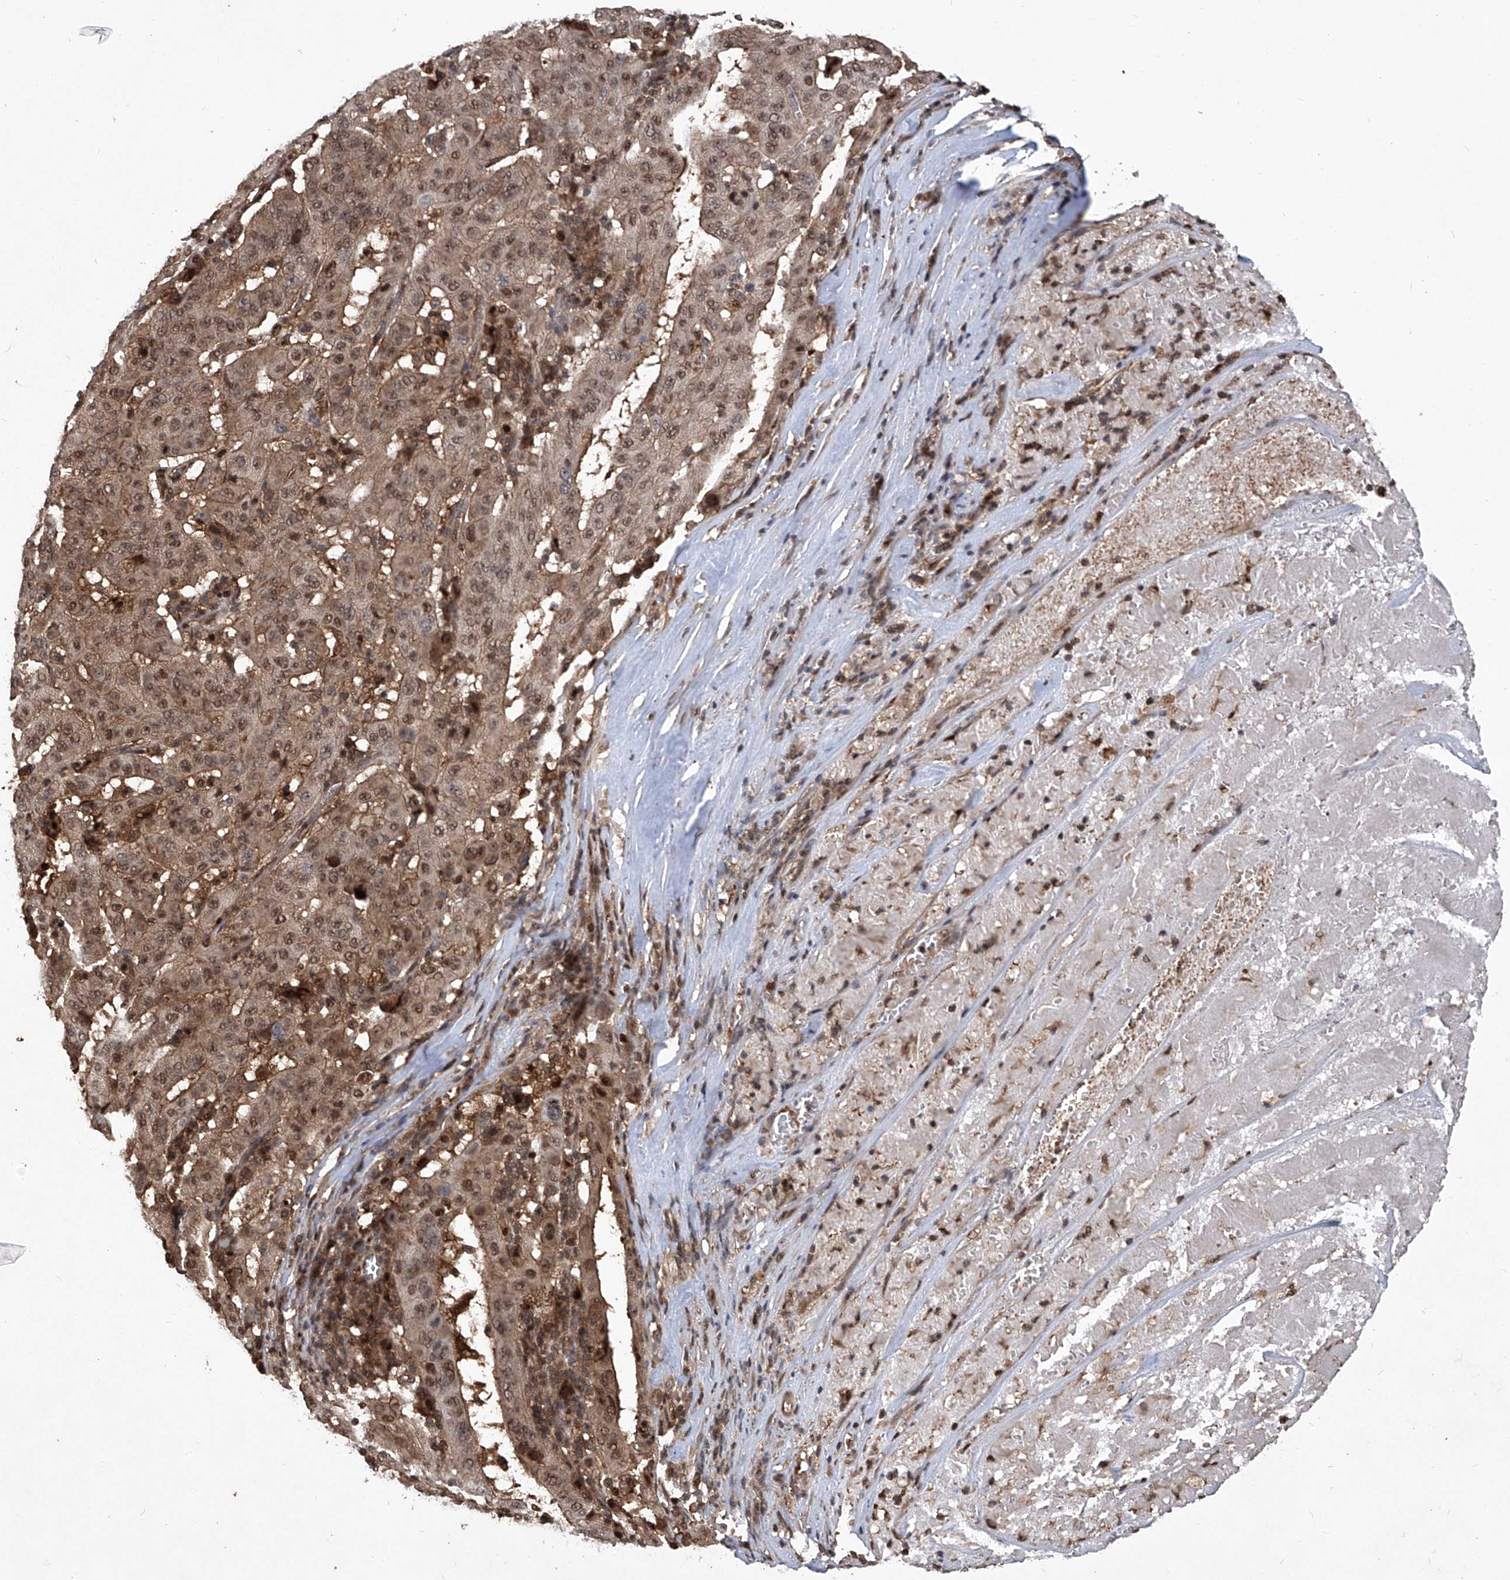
{"staining": {"intensity": "moderate", "quantity": ">75%", "location": "cytoplasmic/membranous,nuclear"}, "tissue": "pancreatic cancer", "cell_type": "Tumor cells", "image_type": "cancer", "snomed": [{"axis": "morphology", "description": "Adenocarcinoma, NOS"}, {"axis": "topography", "description": "Pancreas"}], "caption": "There is medium levels of moderate cytoplasmic/membranous and nuclear positivity in tumor cells of pancreatic cancer (adenocarcinoma), as demonstrated by immunohistochemical staining (brown color).", "gene": "PSMB1", "patient": {"sex": "male", "age": 63}}